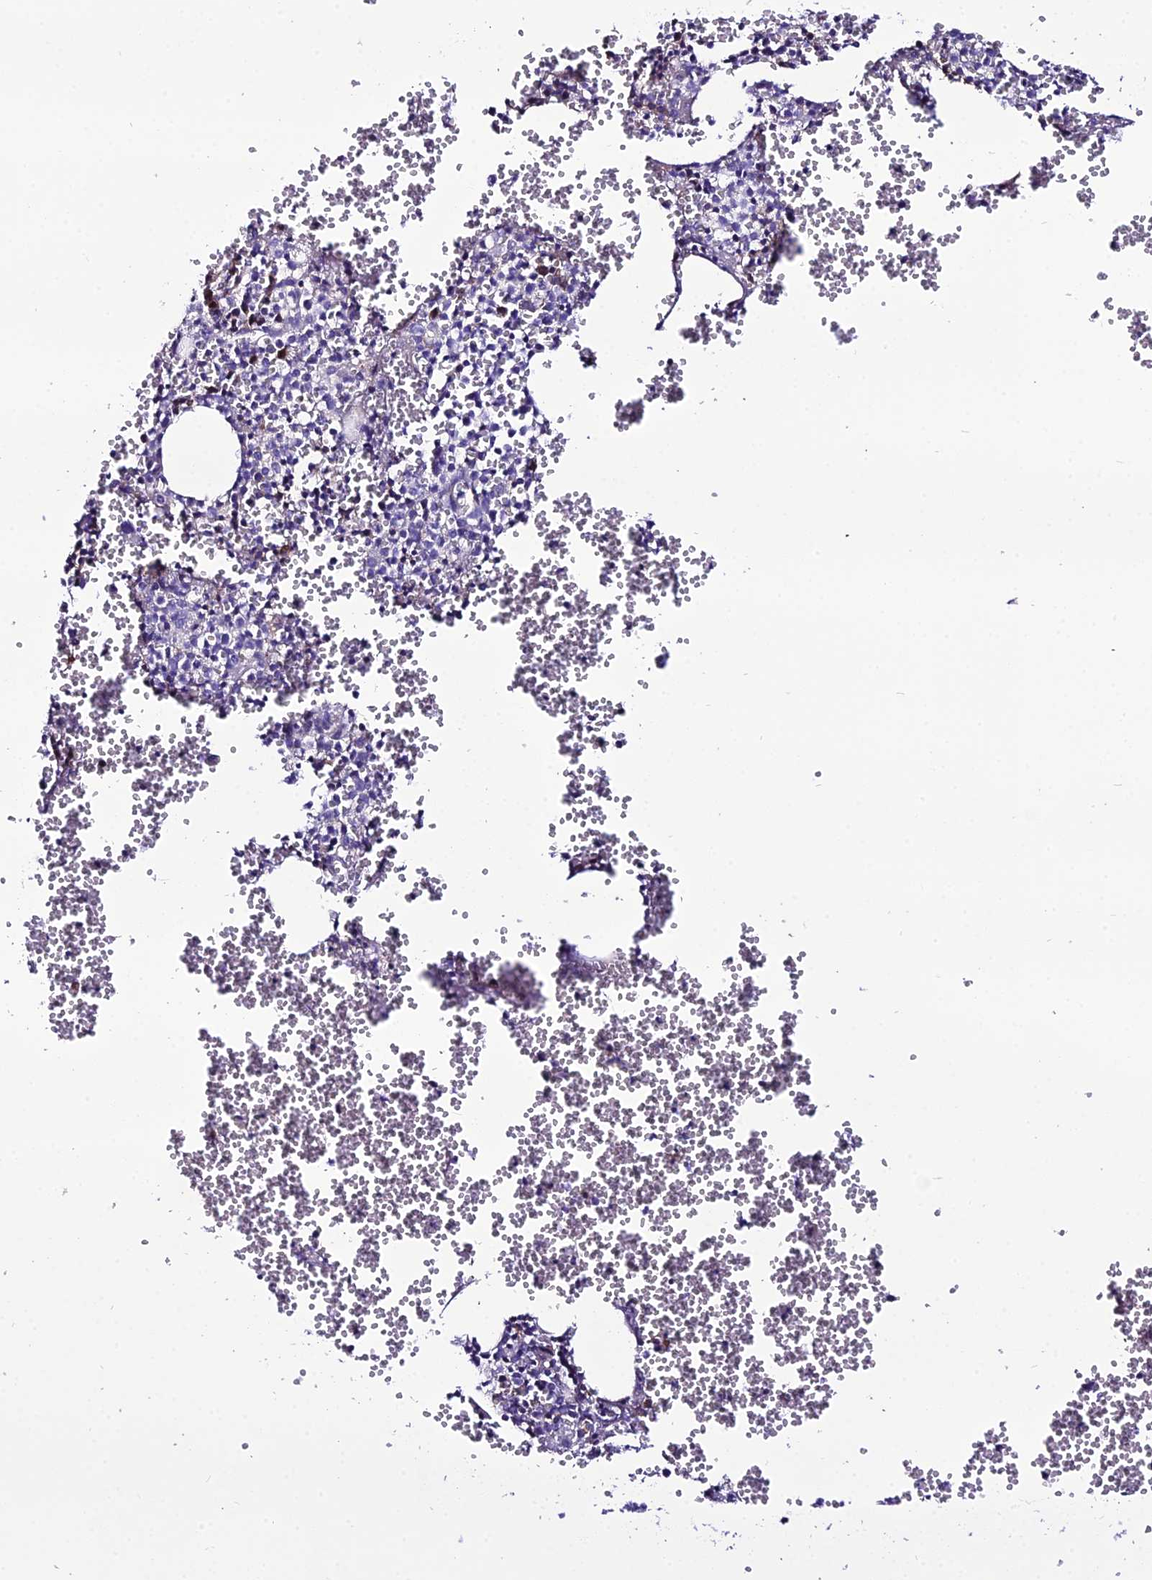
{"staining": {"intensity": "moderate", "quantity": "<25%", "location": "cytoplasmic/membranous"}, "tissue": "bone marrow", "cell_type": "Hematopoietic cells", "image_type": "normal", "snomed": [{"axis": "morphology", "description": "Normal tissue, NOS"}, {"axis": "topography", "description": "Bone marrow"}], "caption": "A brown stain shows moderate cytoplasmic/membranous expression of a protein in hematopoietic cells of unremarkable human bone marrow. Using DAB (brown) and hematoxylin (blue) stains, captured at high magnification using brightfield microscopy.", "gene": "MB21D2", "patient": {"sex": "female", "age": 77}}